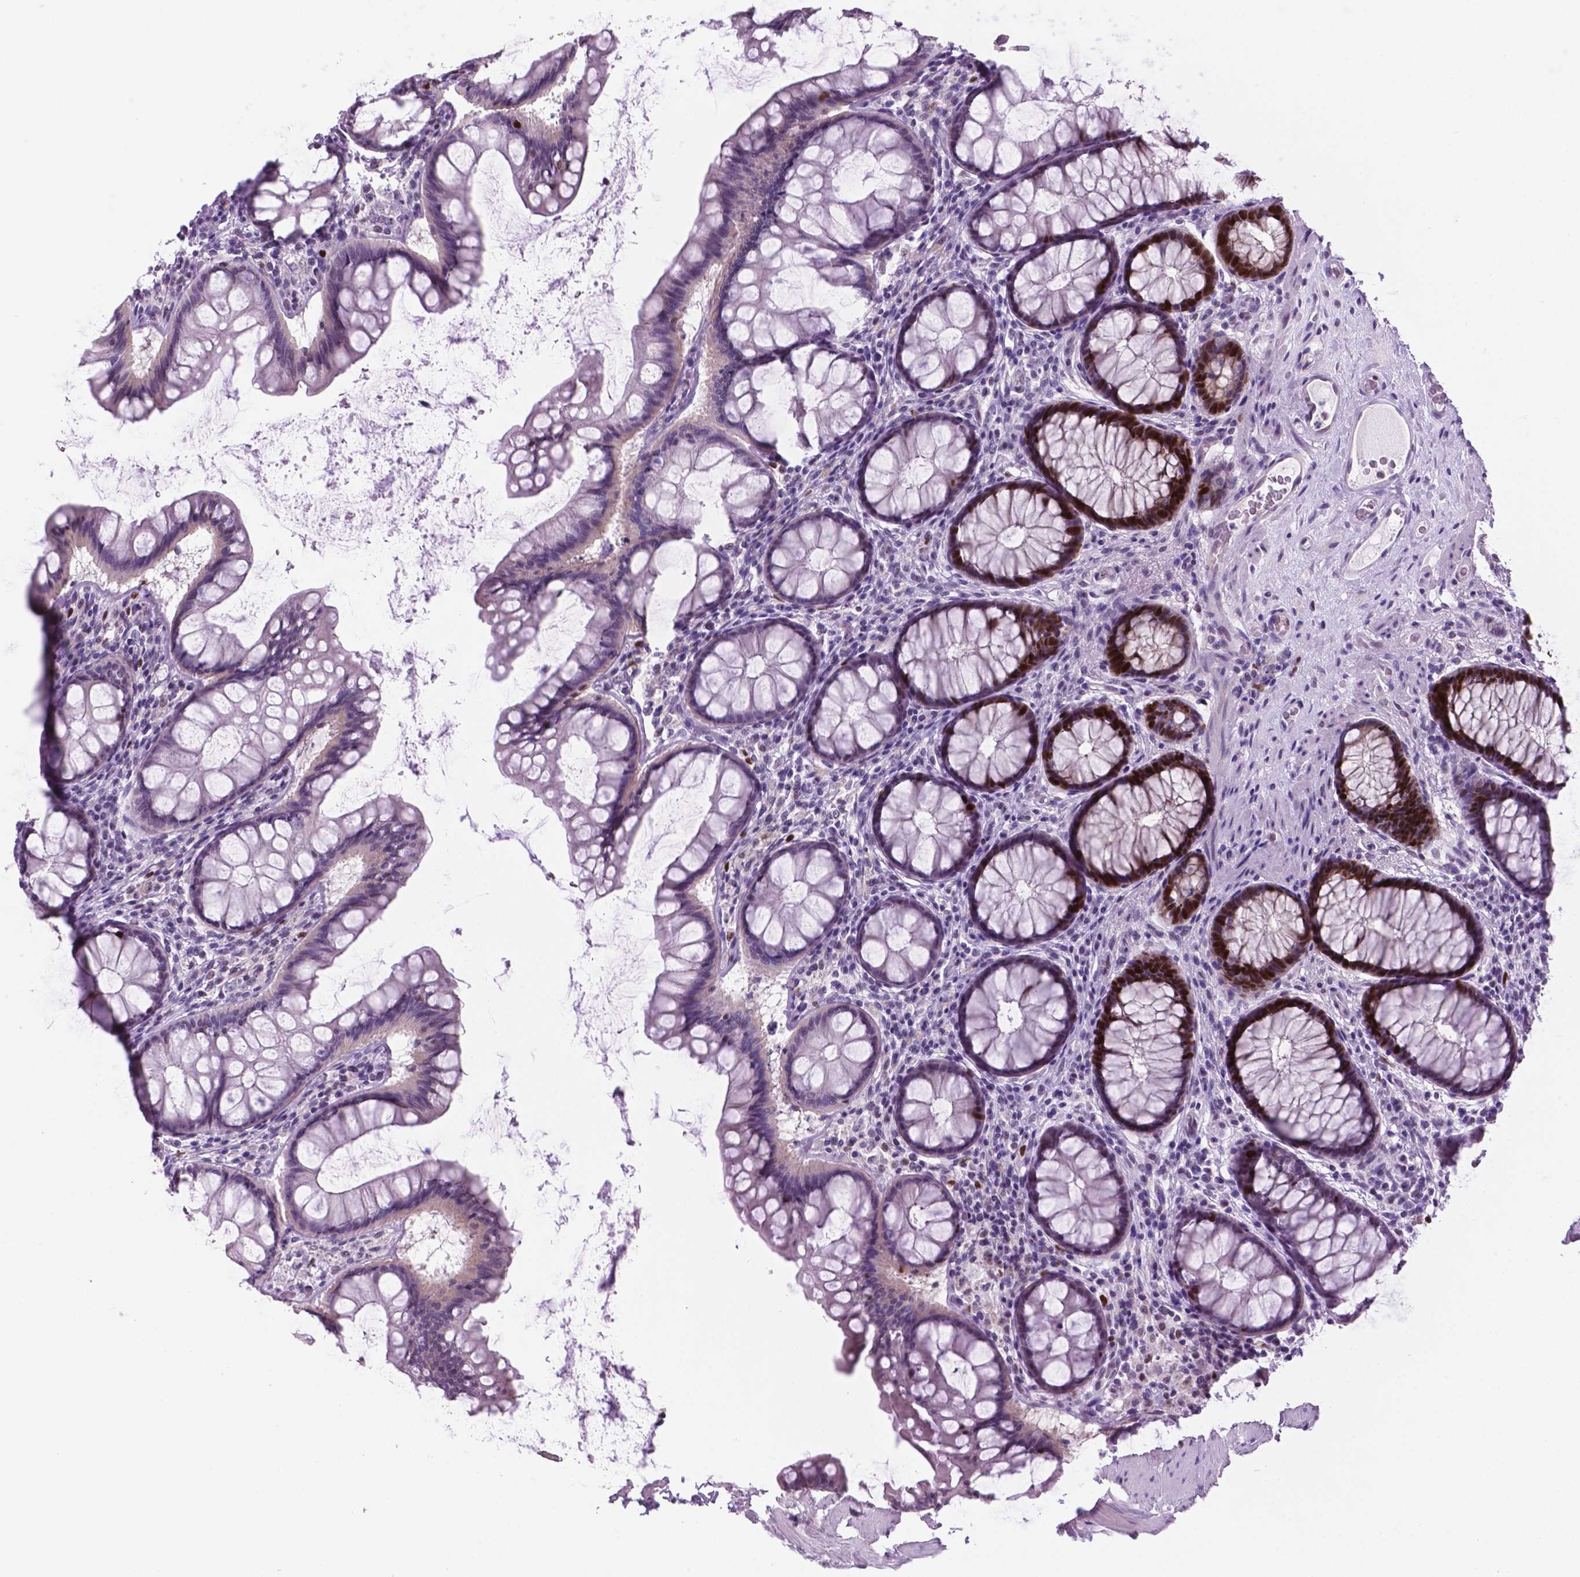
{"staining": {"intensity": "weak", "quantity": "25%-75%", "location": "nuclear"}, "tissue": "colon", "cell_type": "Endothelial cells", "image_type": "normal", "snomed": [{"axis": "morphology", "description": "Normal tissue, NOS"}, {"axis": "topography", "description": "Colon"}], "caption": "Endothelial cells show low levels of weak nuclear staining in approximately 25%-75% of cells in unremarkable human colon.", "gene": "NCAPH2", "patient": {"sex": "female", "age": 65}}